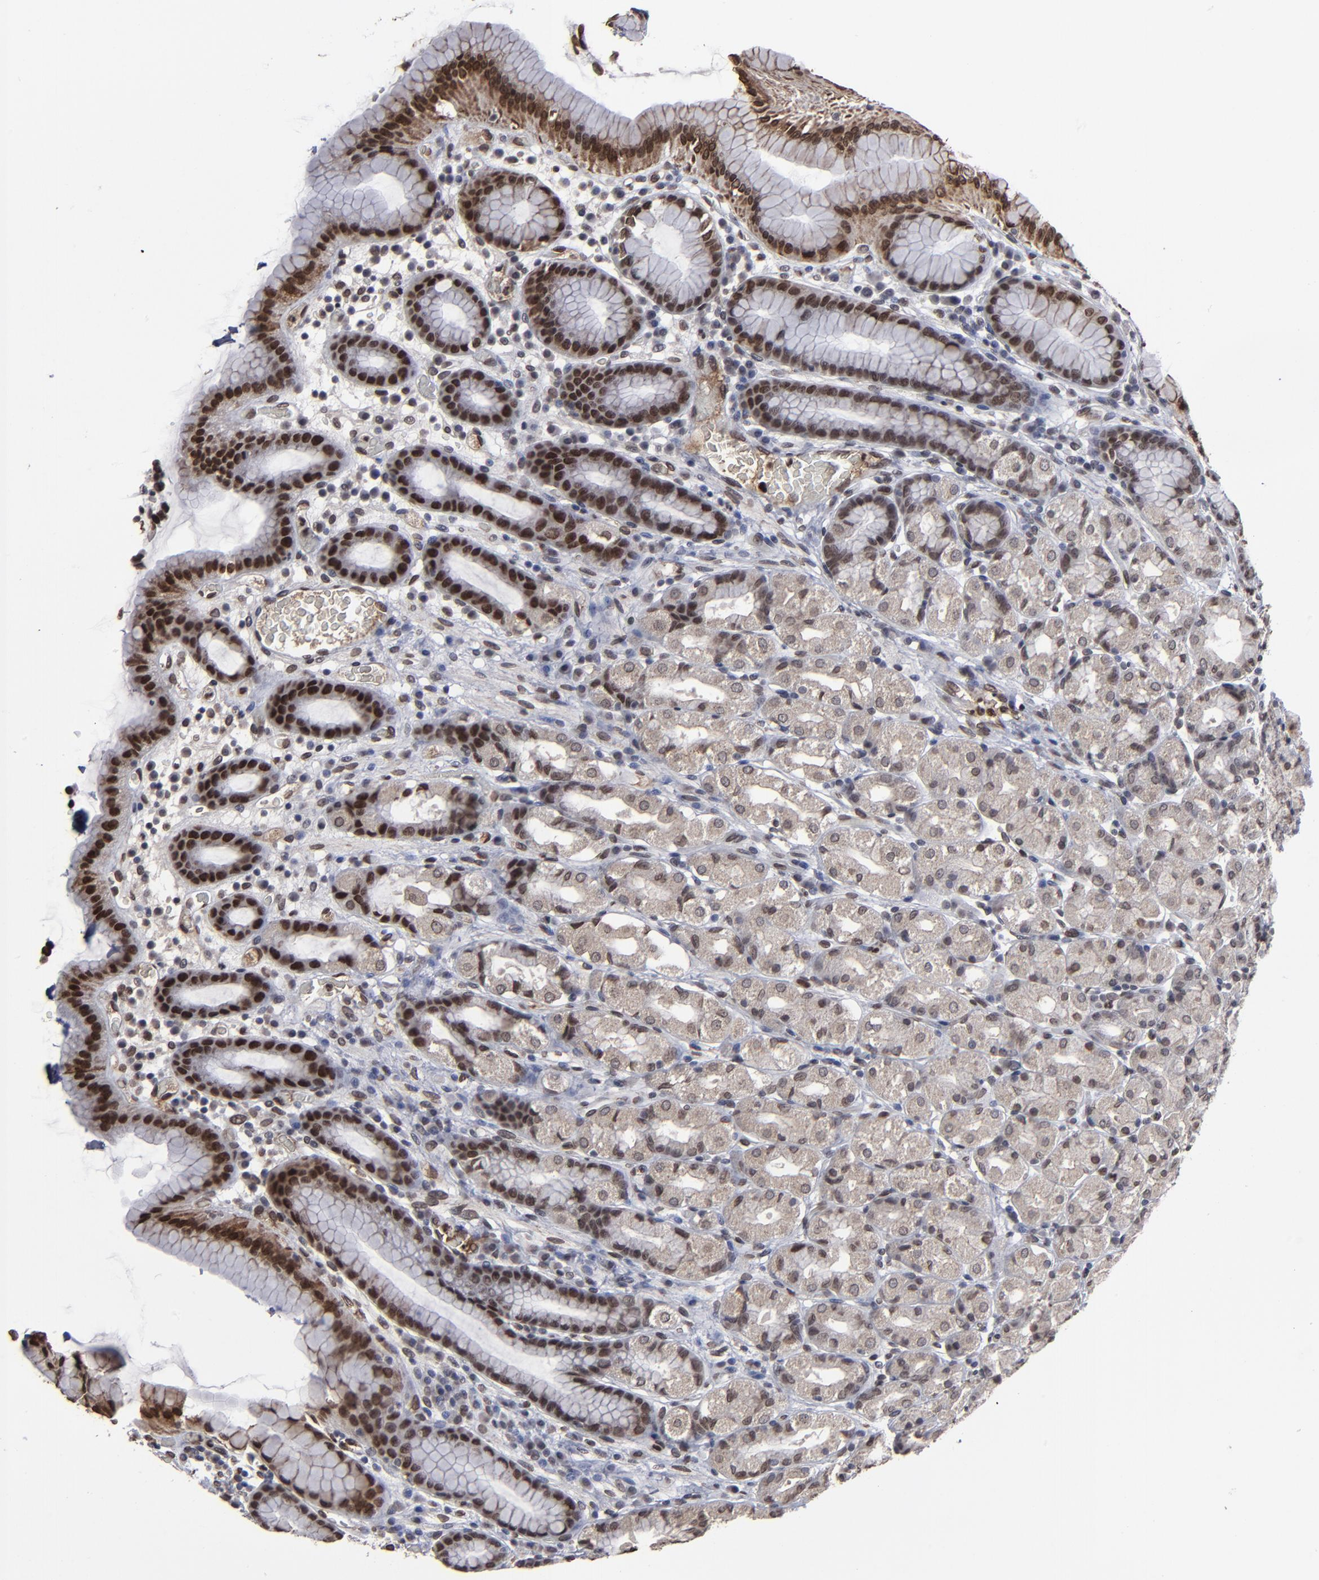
{"staining": {"intensity": "moderate", "quantity": "25%-75%", "location": "nuclear"}, "tissue": "stomach", "cell_type": "Glandular cells", "image_type": "normal", "snomed": [{"axis": "morphology", "description": "Normal tissue, NOS"}, {"axis": "topography", "description": "Stomach, upper"}], "caption": "Moderate nuclear expression for a protein is seen in approximately 25%-75% of glandular cells of normal stomach using IHC.", "gene": "BAZ1A", "patient": {"sex": "male", "age": 68}}